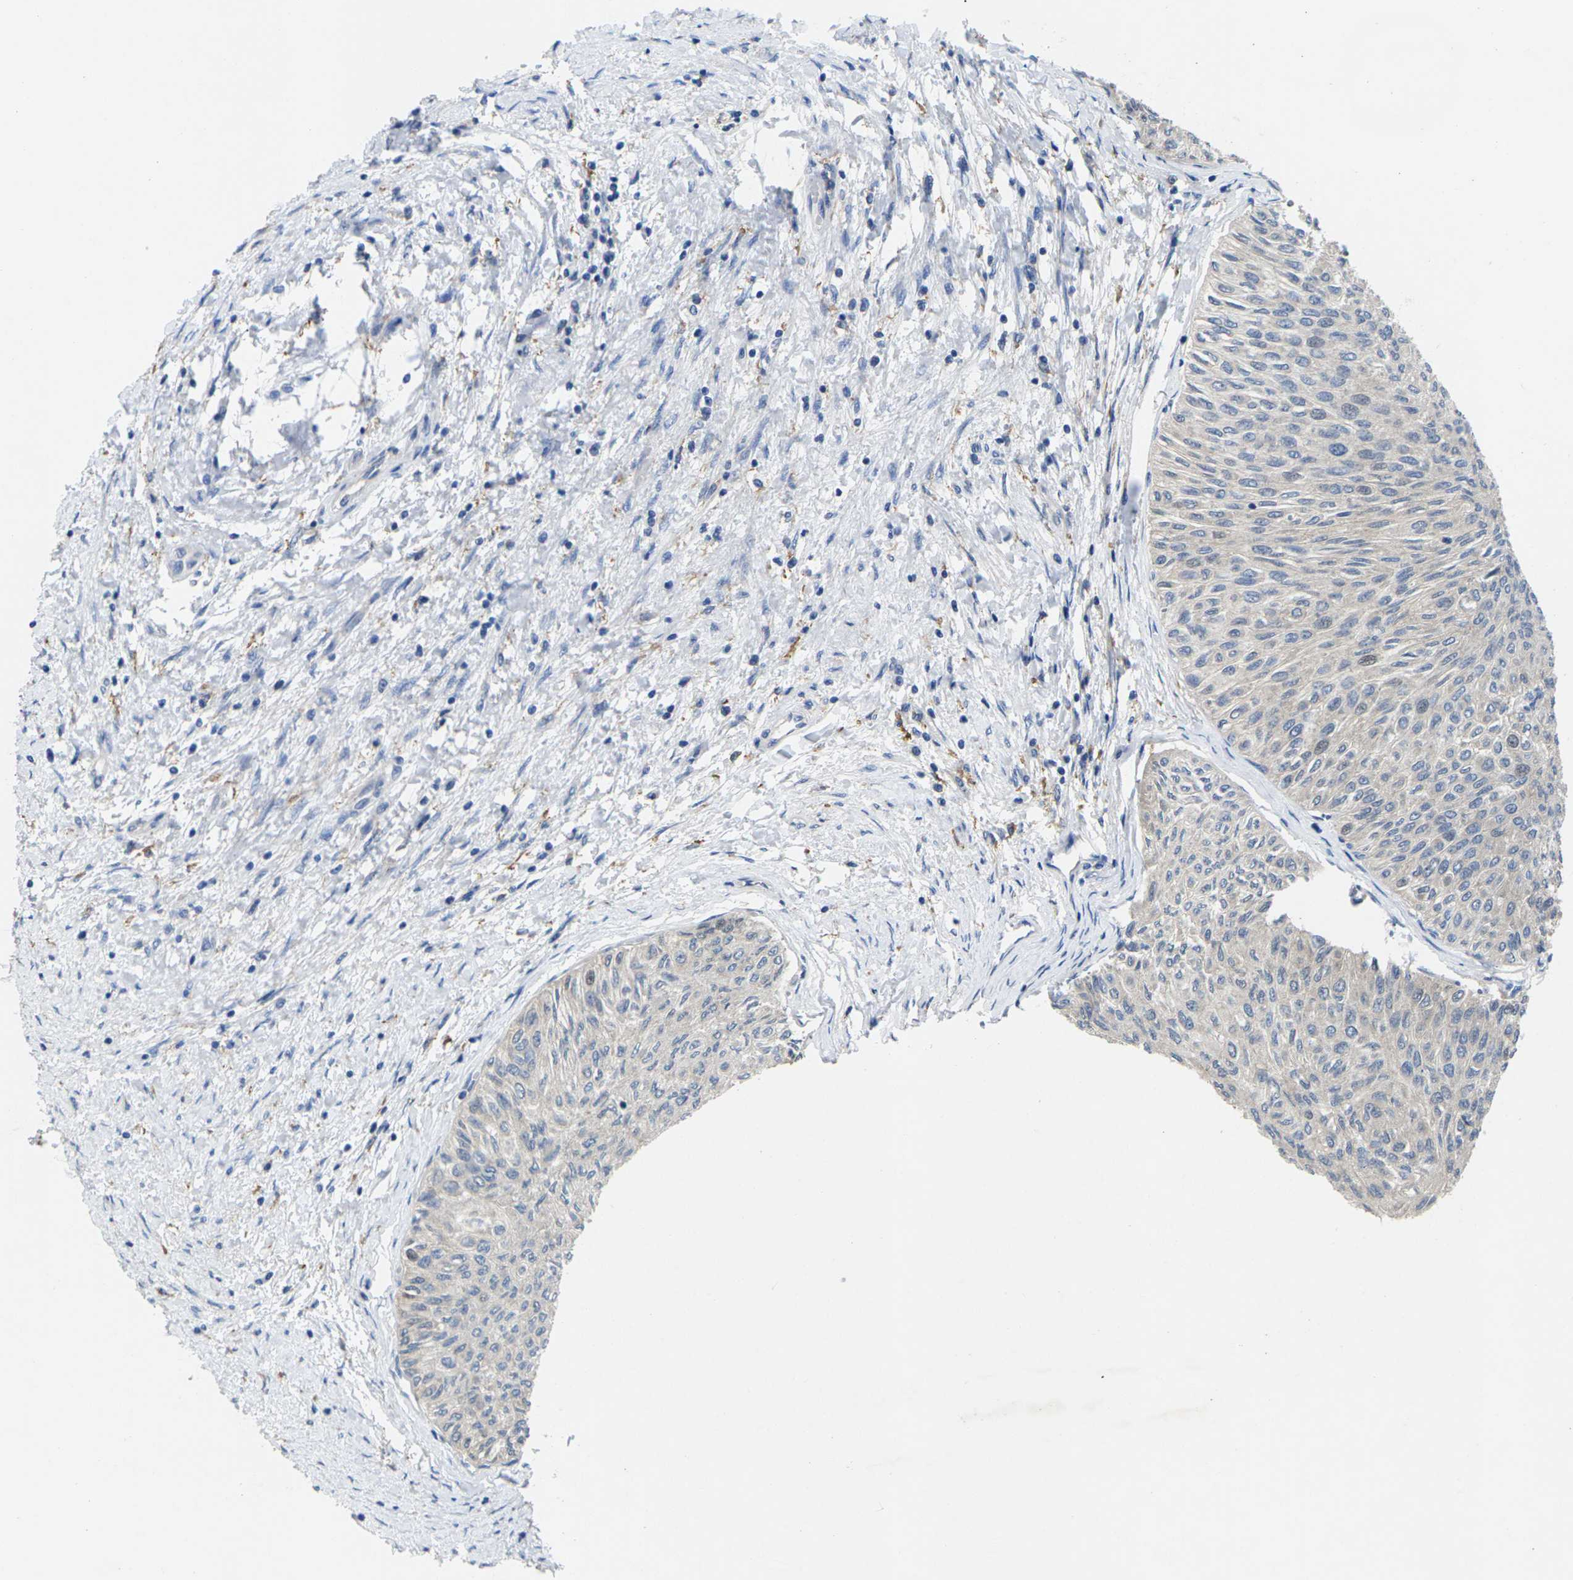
{"staining": {"intensity": "negative", "quantity": "none", "location": "none"}, "tissue": "urothelial cancer", "cell_type": "Tumor cells", "image_type": "cancer", "snomed": [{"axis": "morphology", "description": "Urothelial carcinoma, Low grade"}, {"axis": "topography", "description": "Urinary bladder"}], "caption": "Tumor cells show no significant positivity in low-grade urothelial carcinoma. Nuclei are stained in blue.", "gene": "SCNN1A", "patient": {"sex": "male", "age": 78}}